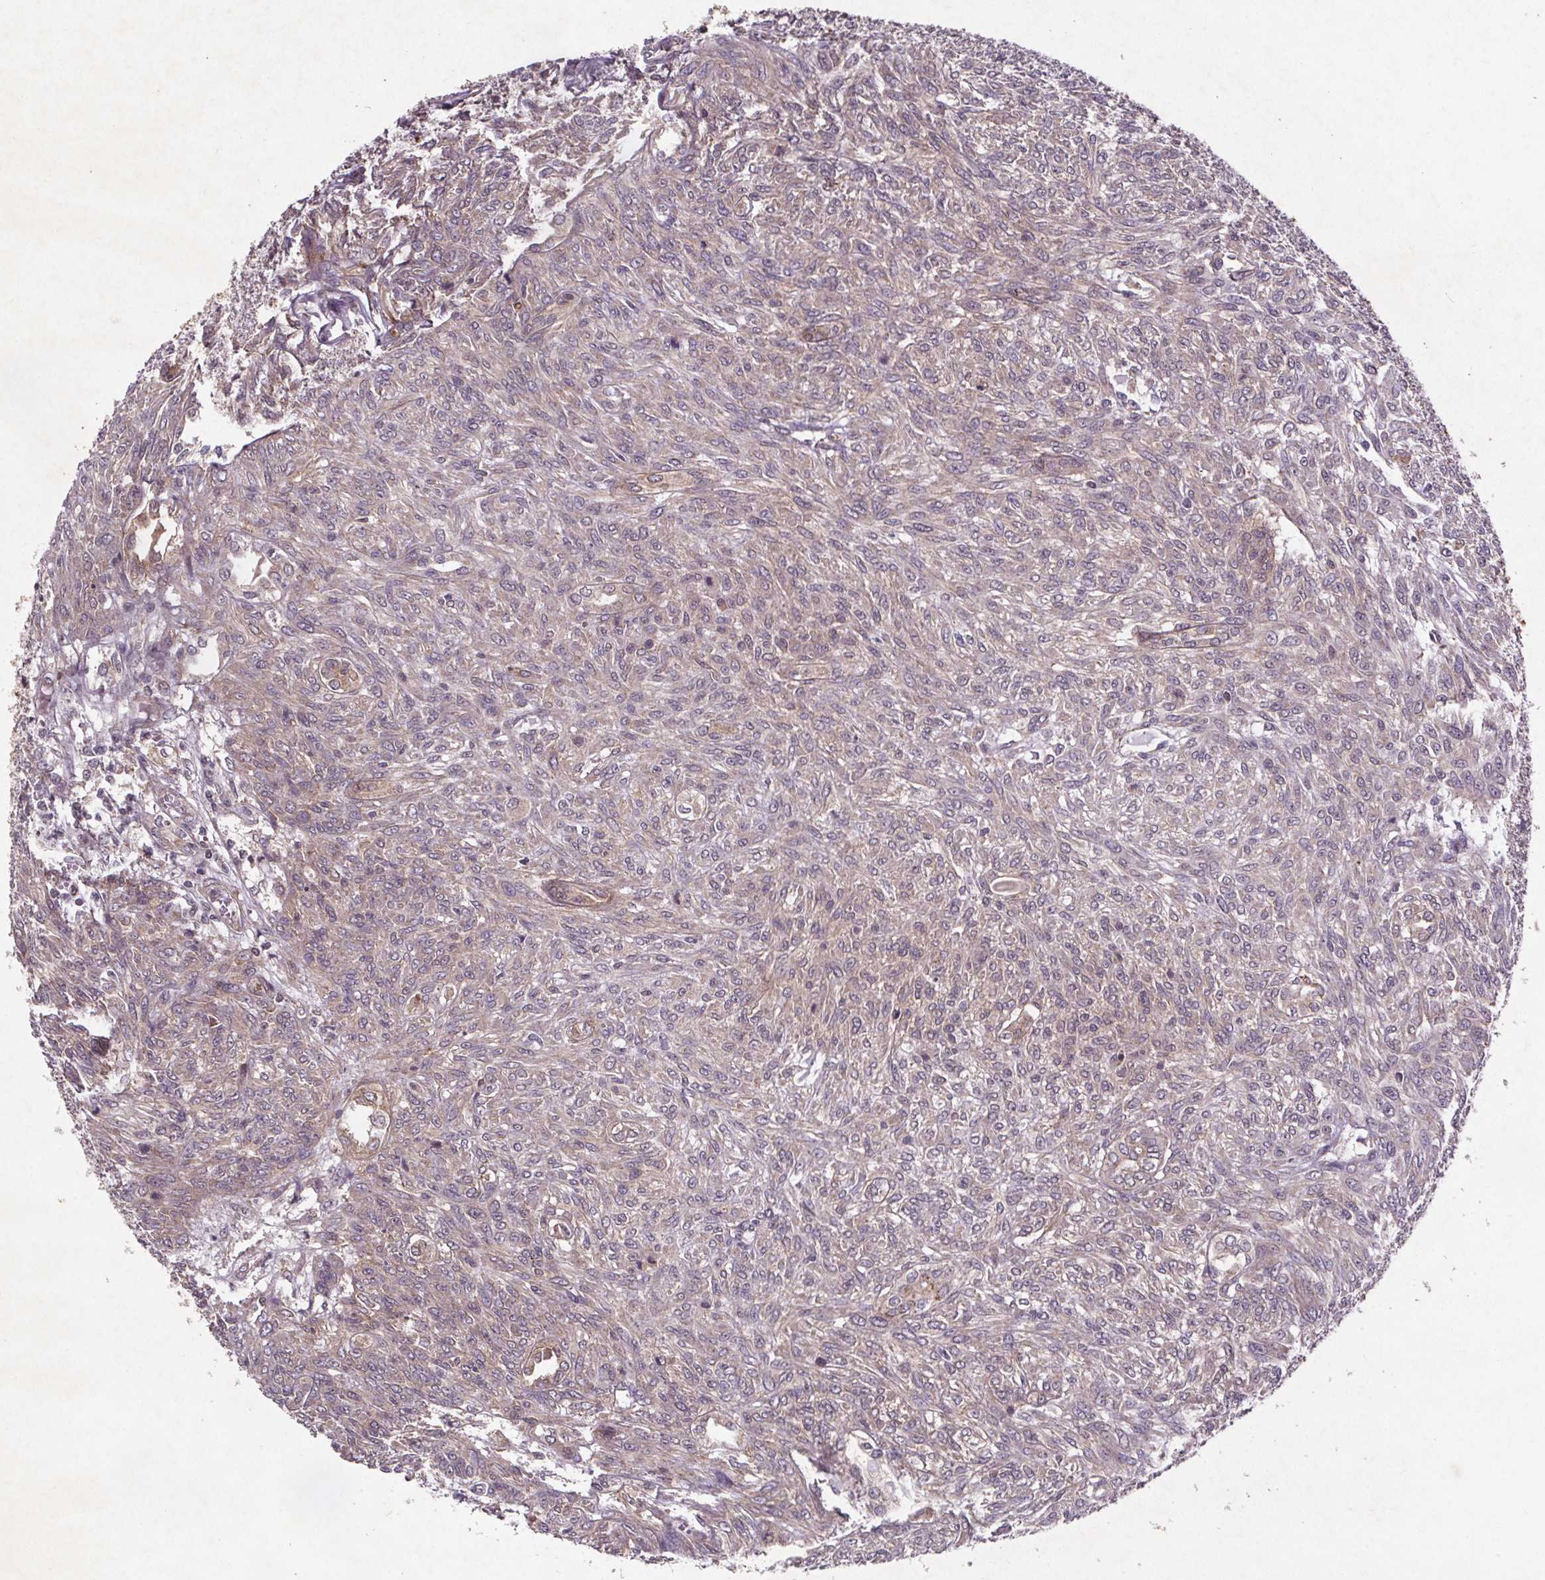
{"staining": {"intensity": "negative", "quantity": "none", "location": "none"}, "tissue": "renal cancer", "cell_type": "Tumor cells", "image_type": "cancer", "snomed": [{"axis": "morphology", "description": "Adenocarcinoma, NOS"}, {"axis": "topography", "description": "Kidney"}], "caption": "Renal cancer stained for a protein using immunohistochemistry (IHC) reveals no positivity tumor cells.", "gene": "STRN3", "patient": {"sex": "male", "age": 58}}